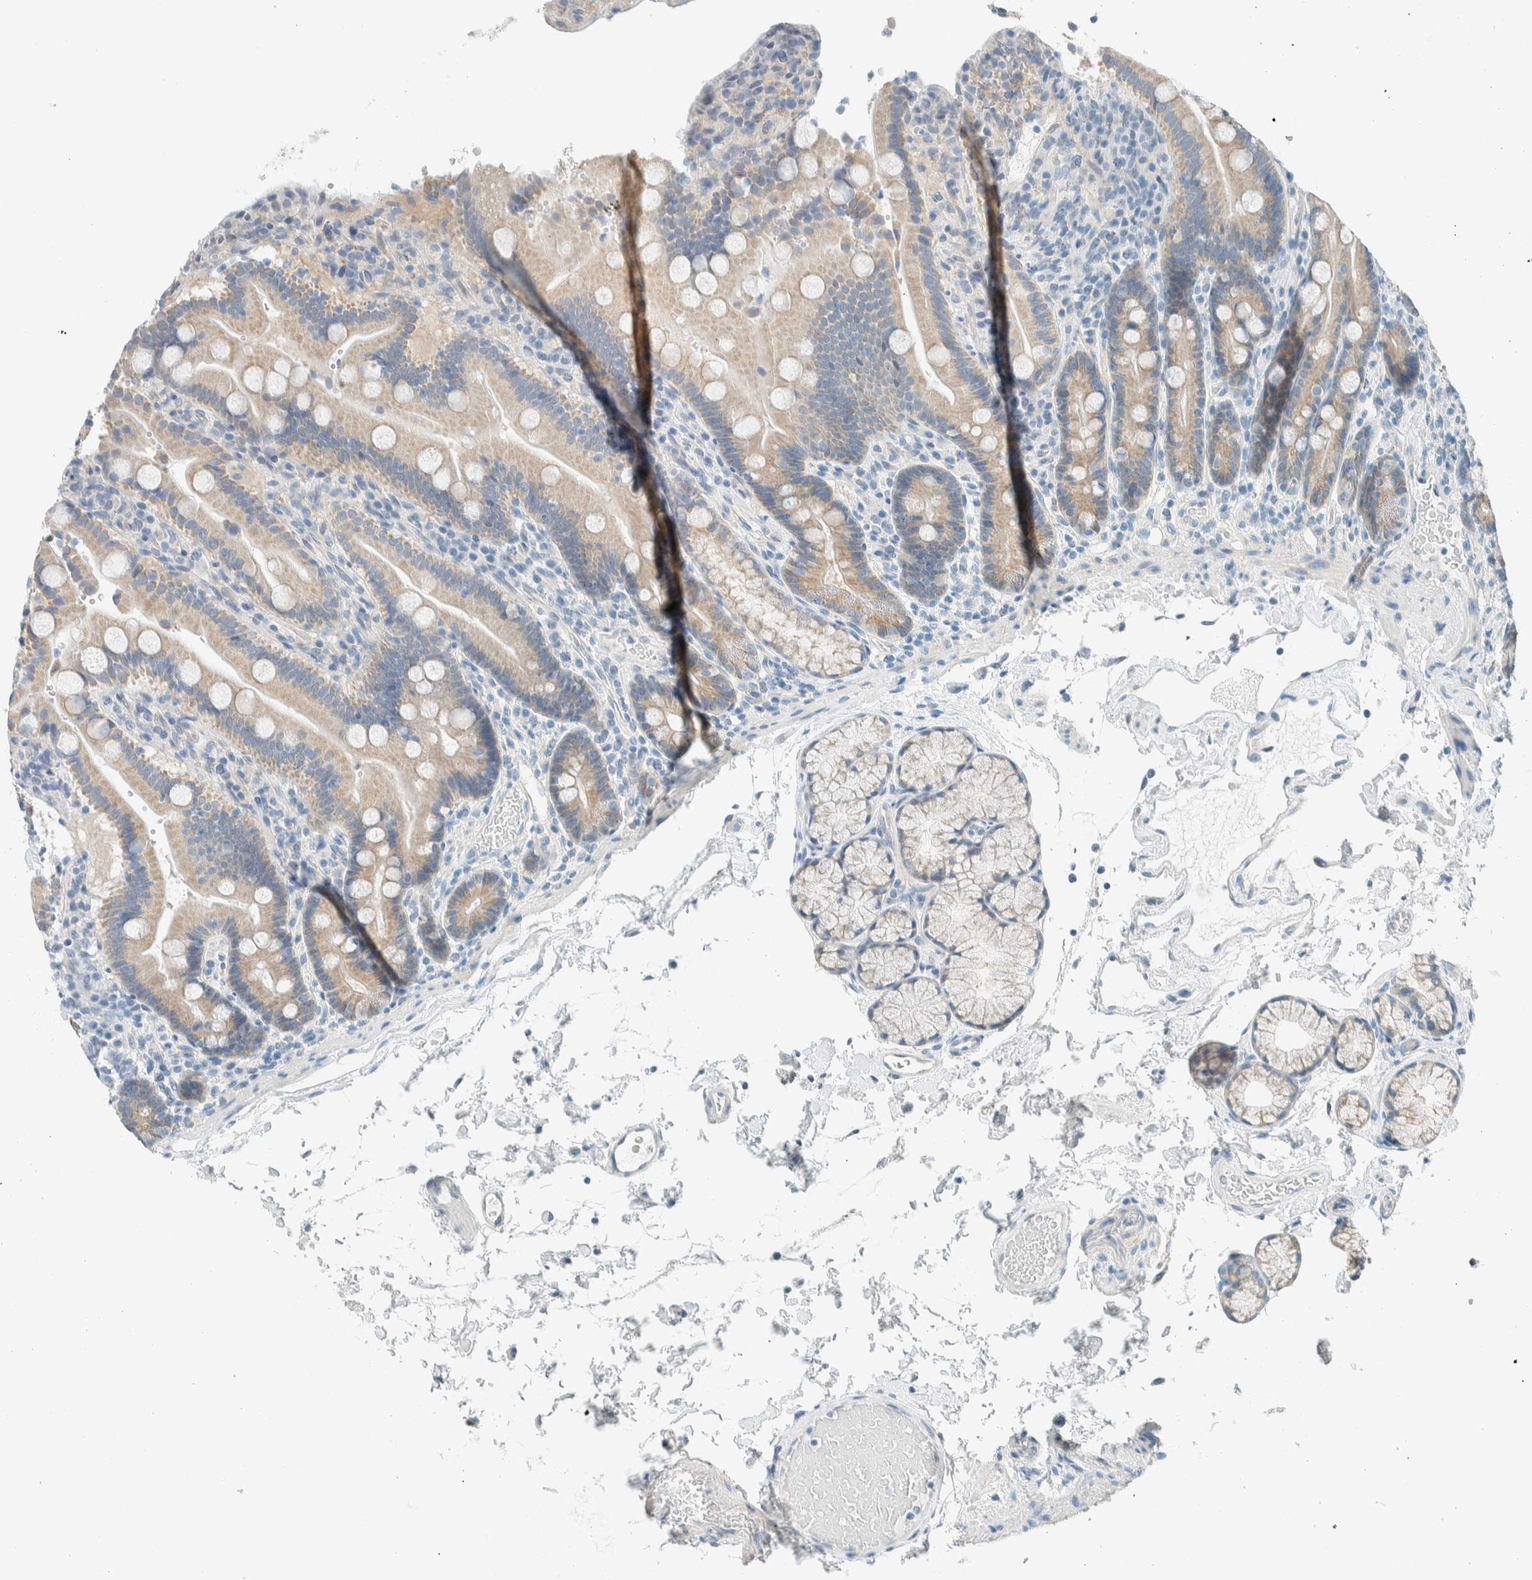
{"staining": {"intensity": "weak", "quantity": ">75%", "location": "cytoplasmic/membranous"}, "tissue": "duodenum", "cell_type": "Glandular cells", "image_type": "normal", "snomed": [{"axis": "morphology", "description": "Normal tissue, NOS"}, {"axis": "topography", "description": "Small intestine, NOS"}], "caption": "Normal duodenum was stained to show a protein in brown. There is low levels of weak cytoplasmic/membranous staining in approximately >75% of glandular cells. (DAB (3,3'-diaminobenzidine) IHC with brightfield microscopy, high magnification).", "gene": "ALDH7A1", "patient": {"sex": "female", "age": 71}}